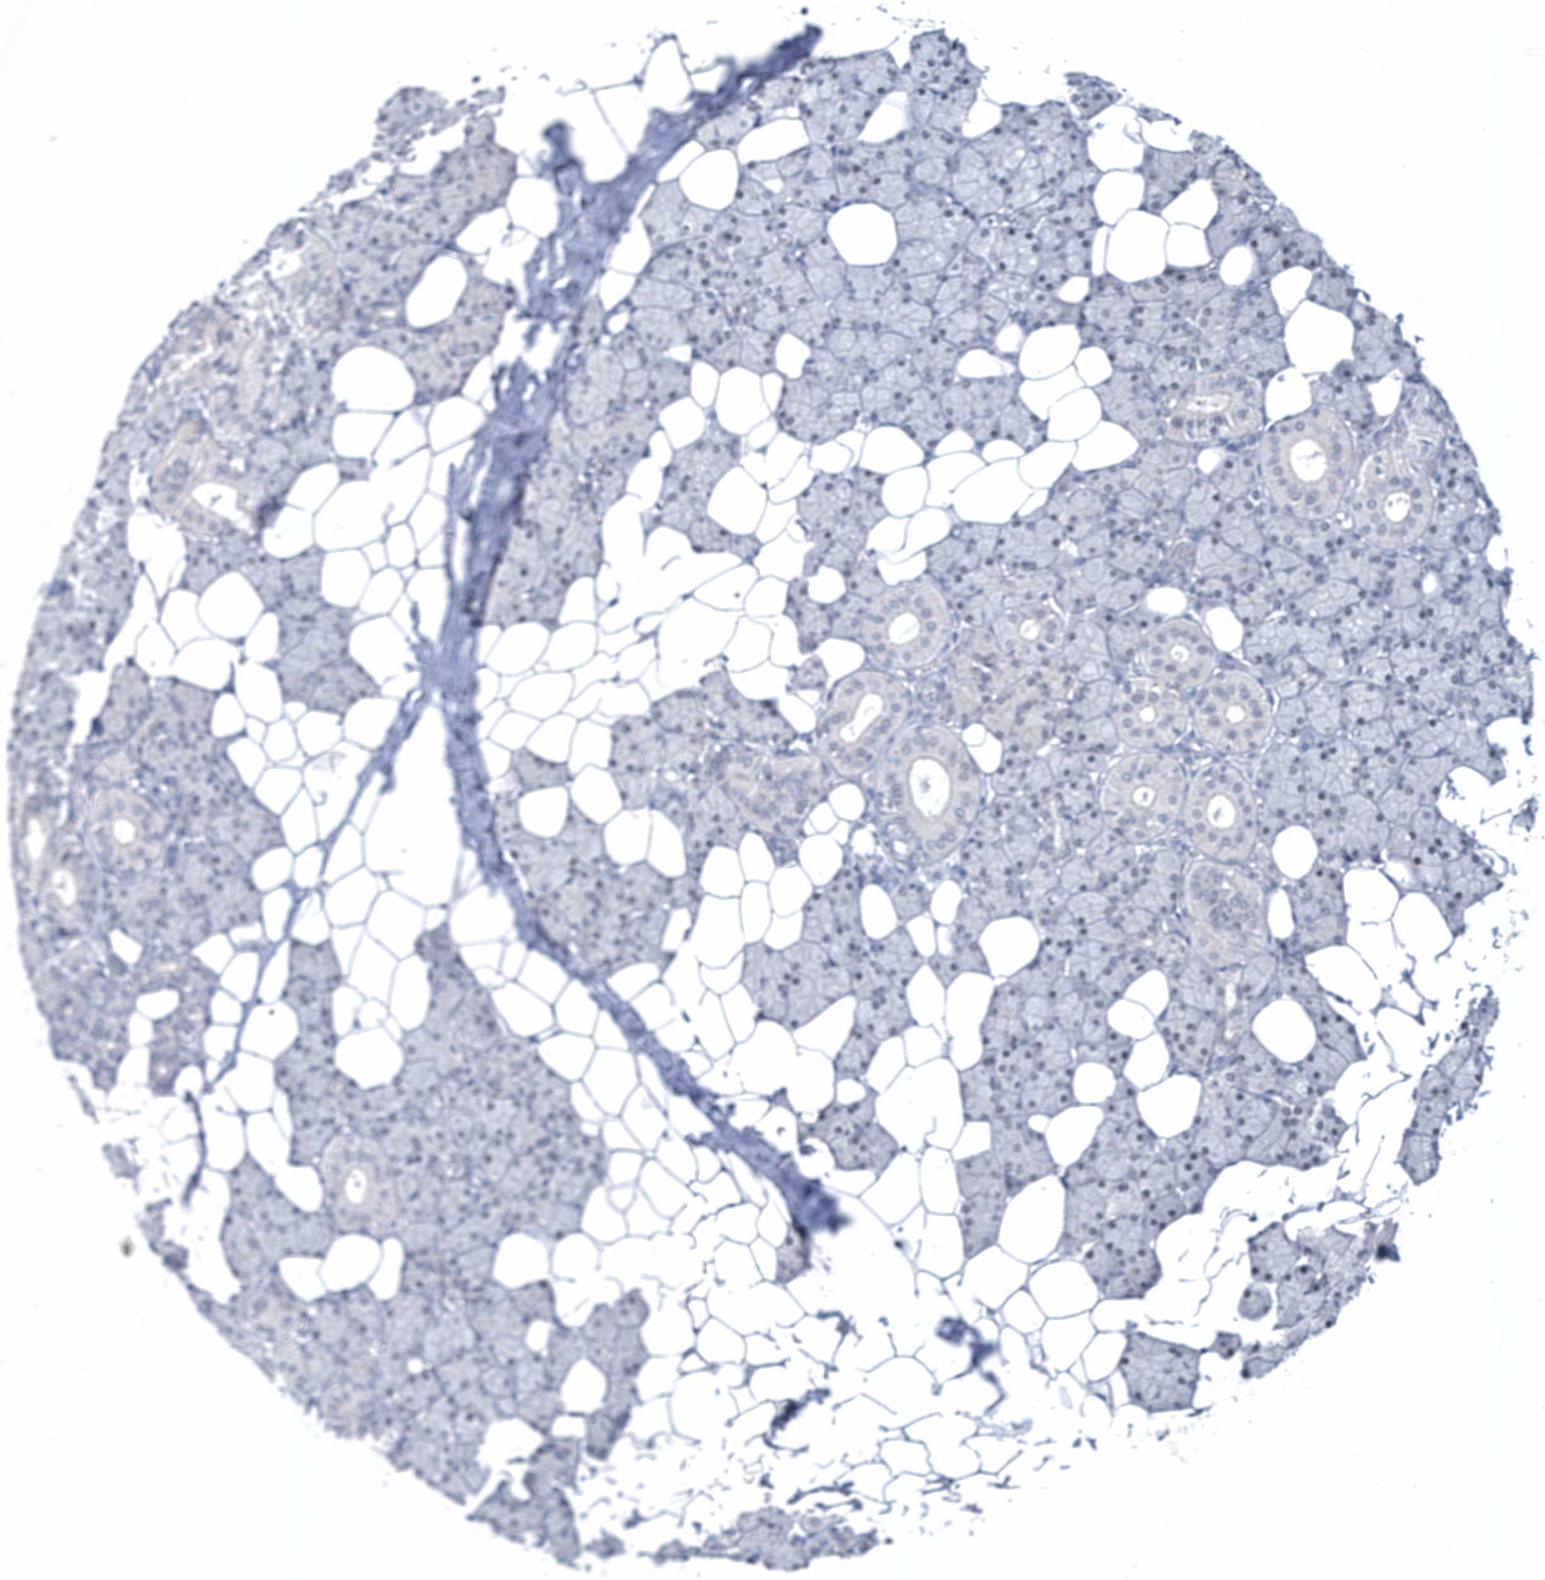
{"staining": {"intensity": "negative", "quantity": "none", "location": "none"}, "tissue": "salivary gland", "cell_type": "Glandular cells", "image_type": "normal", "snomed": [{"axis": "morphology", "description": "Normal tissue, NOS"}, {"axis": "topography", "description": "Salivary gland"}], "caption": "DAB (3,3'-diaminobenzidine) immunohistochemical staining of benign human salivary gland reveals no significant positivity in glandular cells. (Stains: DAB immunohistochemistry with hematoxylin counter stain, Microscopy: brightfield microscopy at high magnification).", "gene": "SRGAP3", "patient": {"sex": "female", "age": 33}}